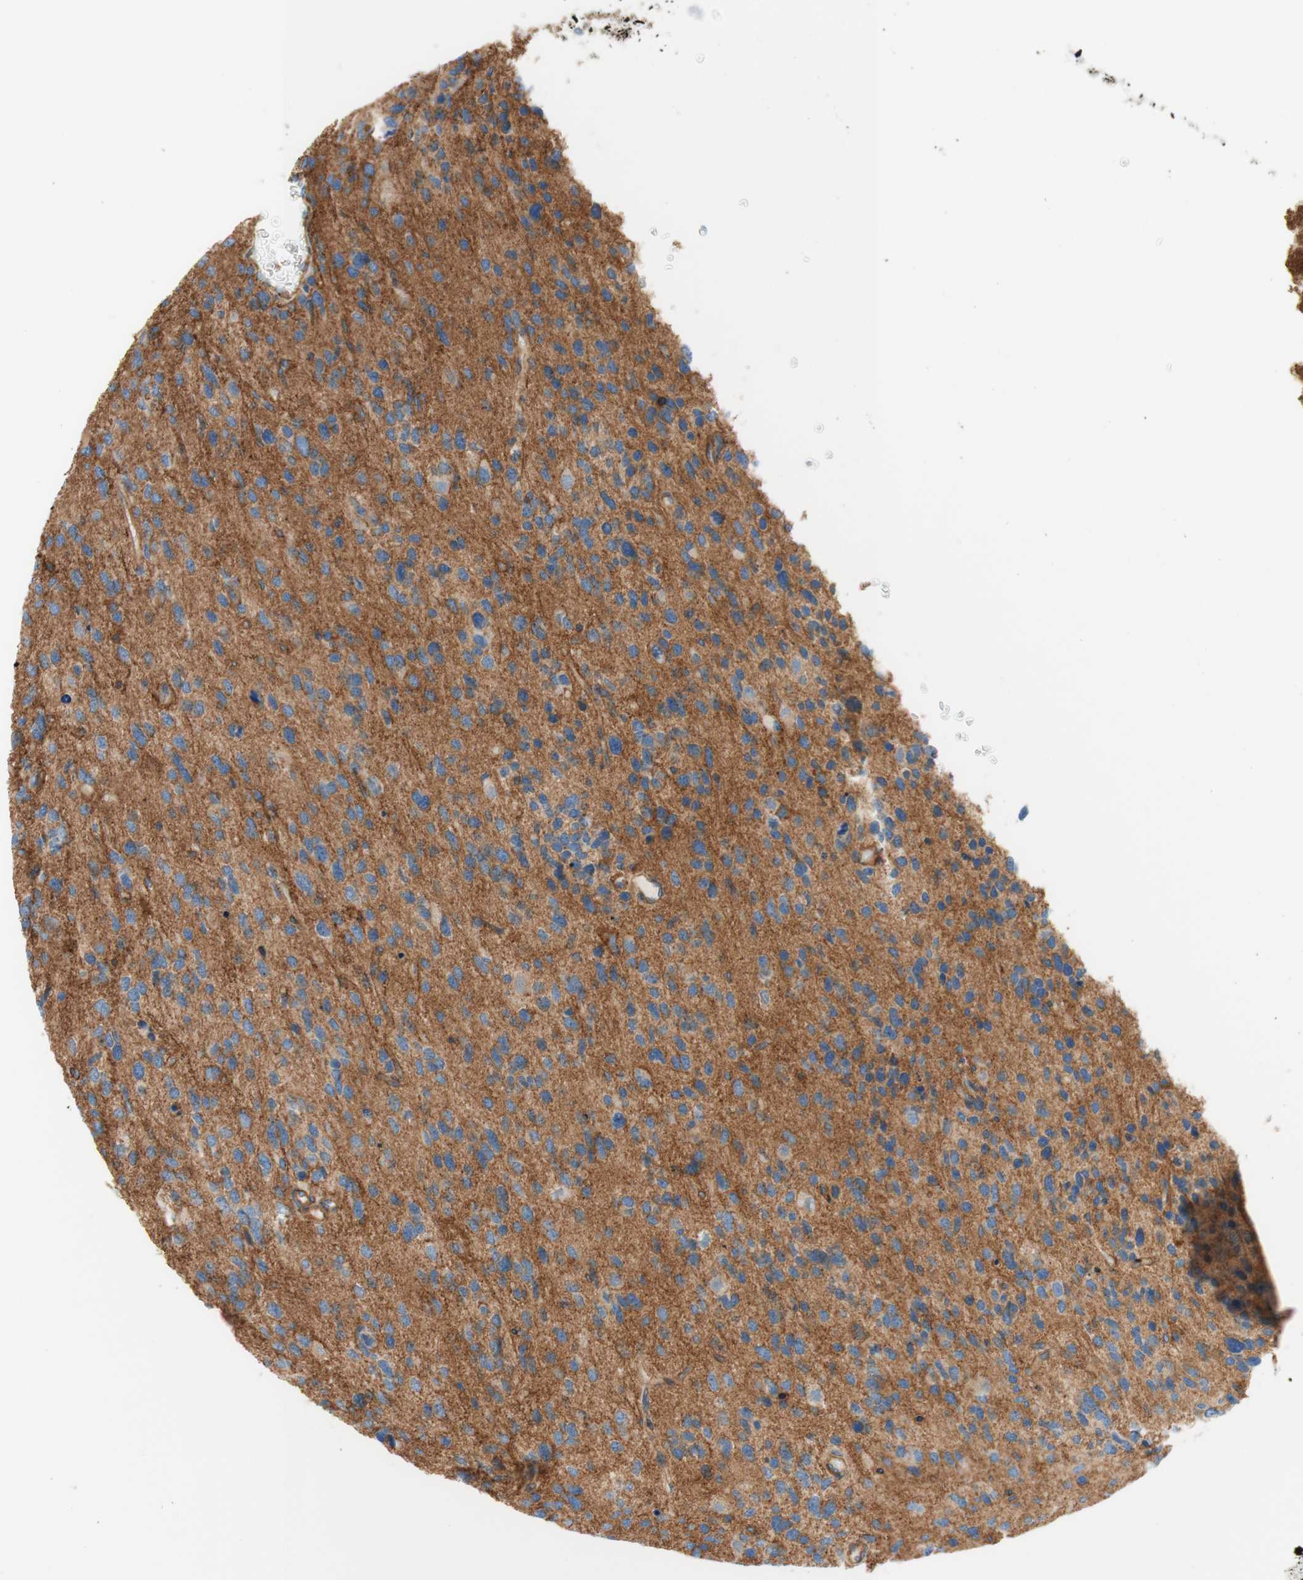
{"staining": {"intensity": "weak", "quantity": ">75%", "location": "cytoplasmic/membranous"}, "tissue": "glioma", "cell_type": "Tumor cells", "image_type": "cancer", "snomed": [{"axis": "morphology", "description": "Glioma, malignant, High grade"}, {"axis": "topography", "description": "Brain"}], "caption": "Malignant glioma (high-grade) stained with immunohistochemistry (IHC) displays weak cytoplasmic/membranous staining in approximately >75% of tumor cells. (DAB IHC with brightfield microscopy, high magnification).", "gene": "VPS26A", "patient": {"sex": "female", "age": 58}}